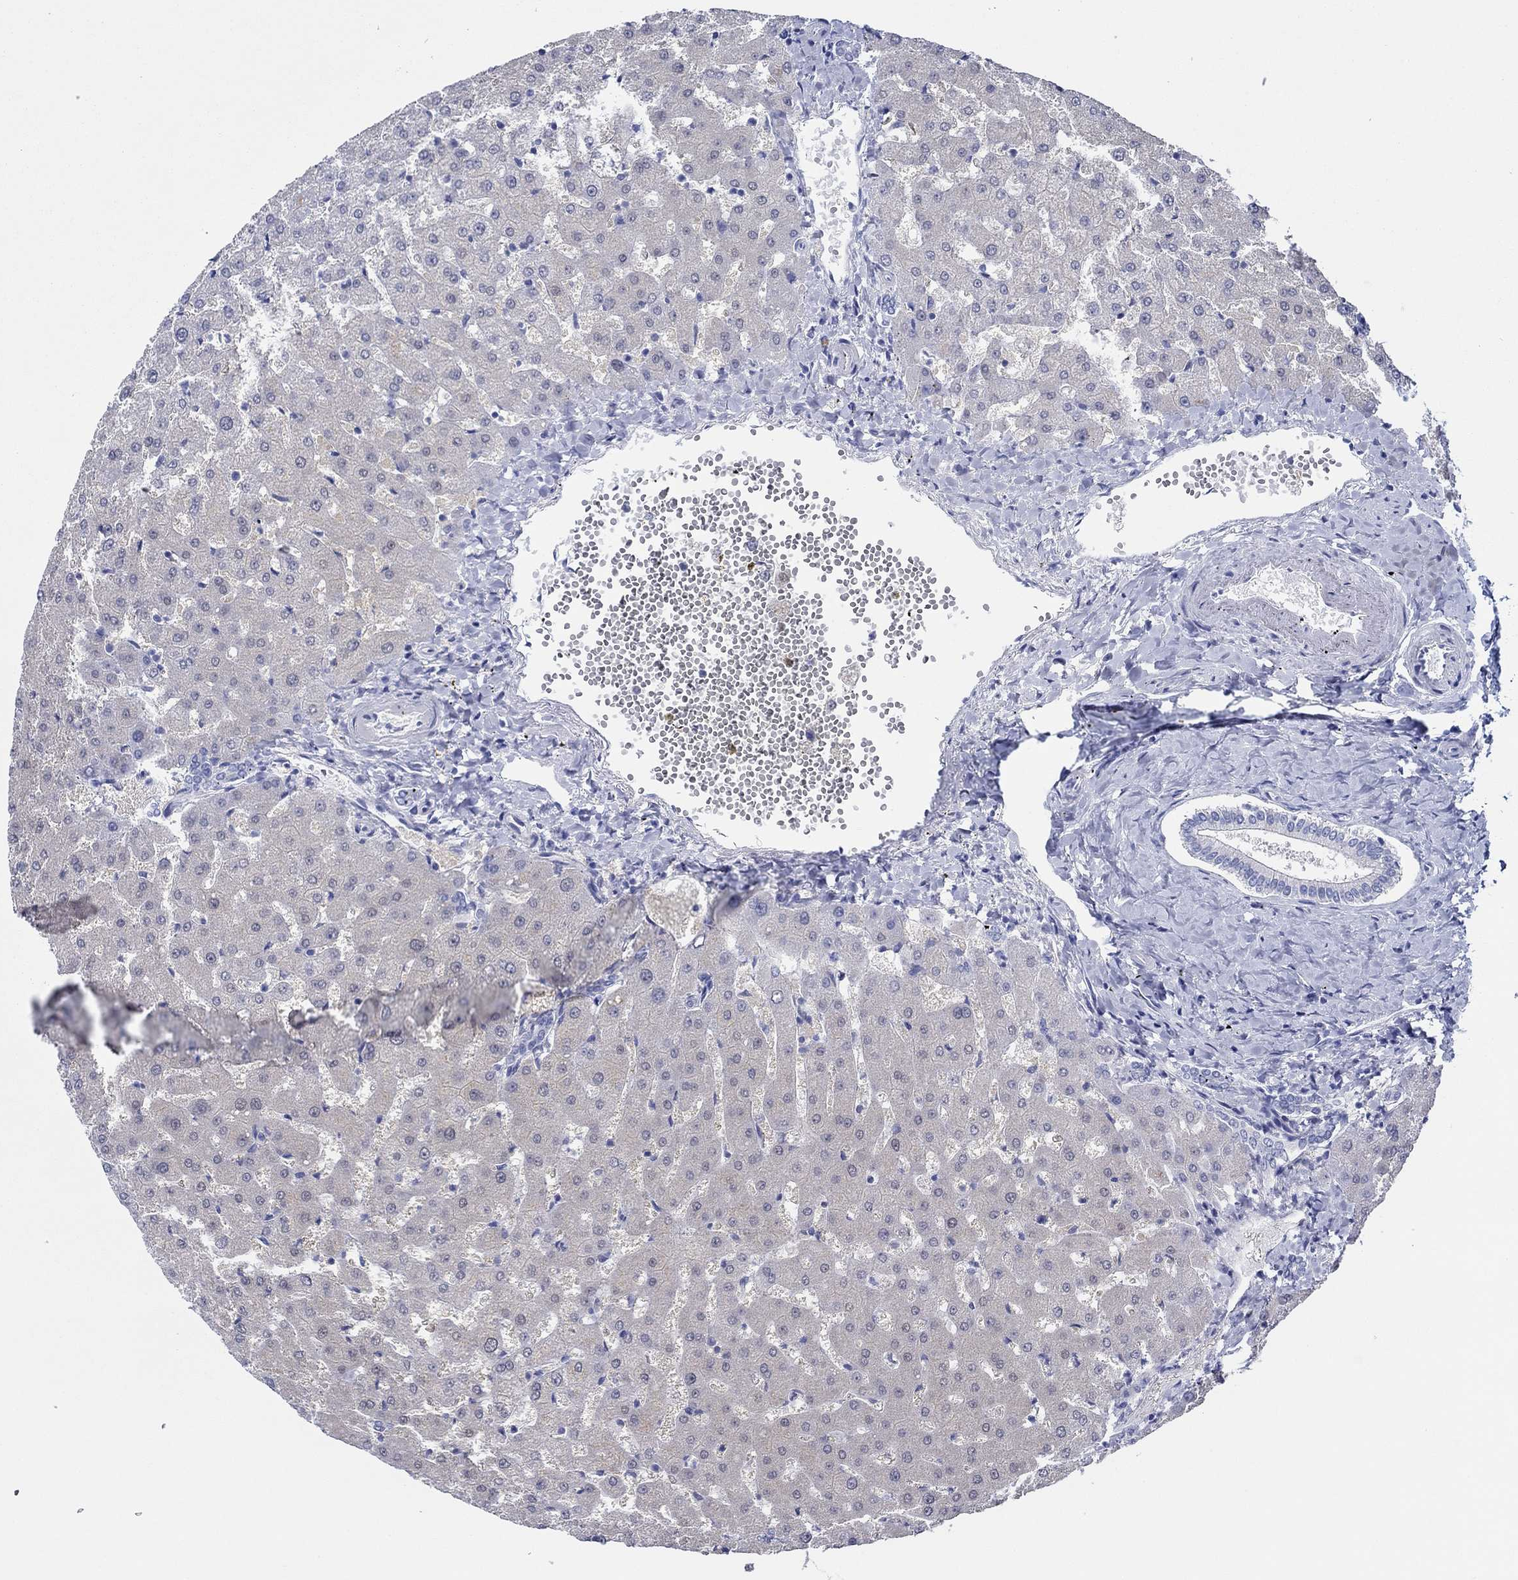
{"staining": {"intensity": "negative", "quantity": "none", "location": "none"}, "tissue": "liver", "cell_type": "Cholangiocytes", "image_type": "normal", "snomed": [{"axis": "morphology", "description": "Normal tissue, NOS"}, {"axis": "topography", "description": "Liver"}], "caption": "A high-resolution micrograph shows IHC staining of benign liver, which exhibits no significant expression in cholangiocytes.", "gene": "IGFBP6", "patient": {"sex": "female", "age": 50}}